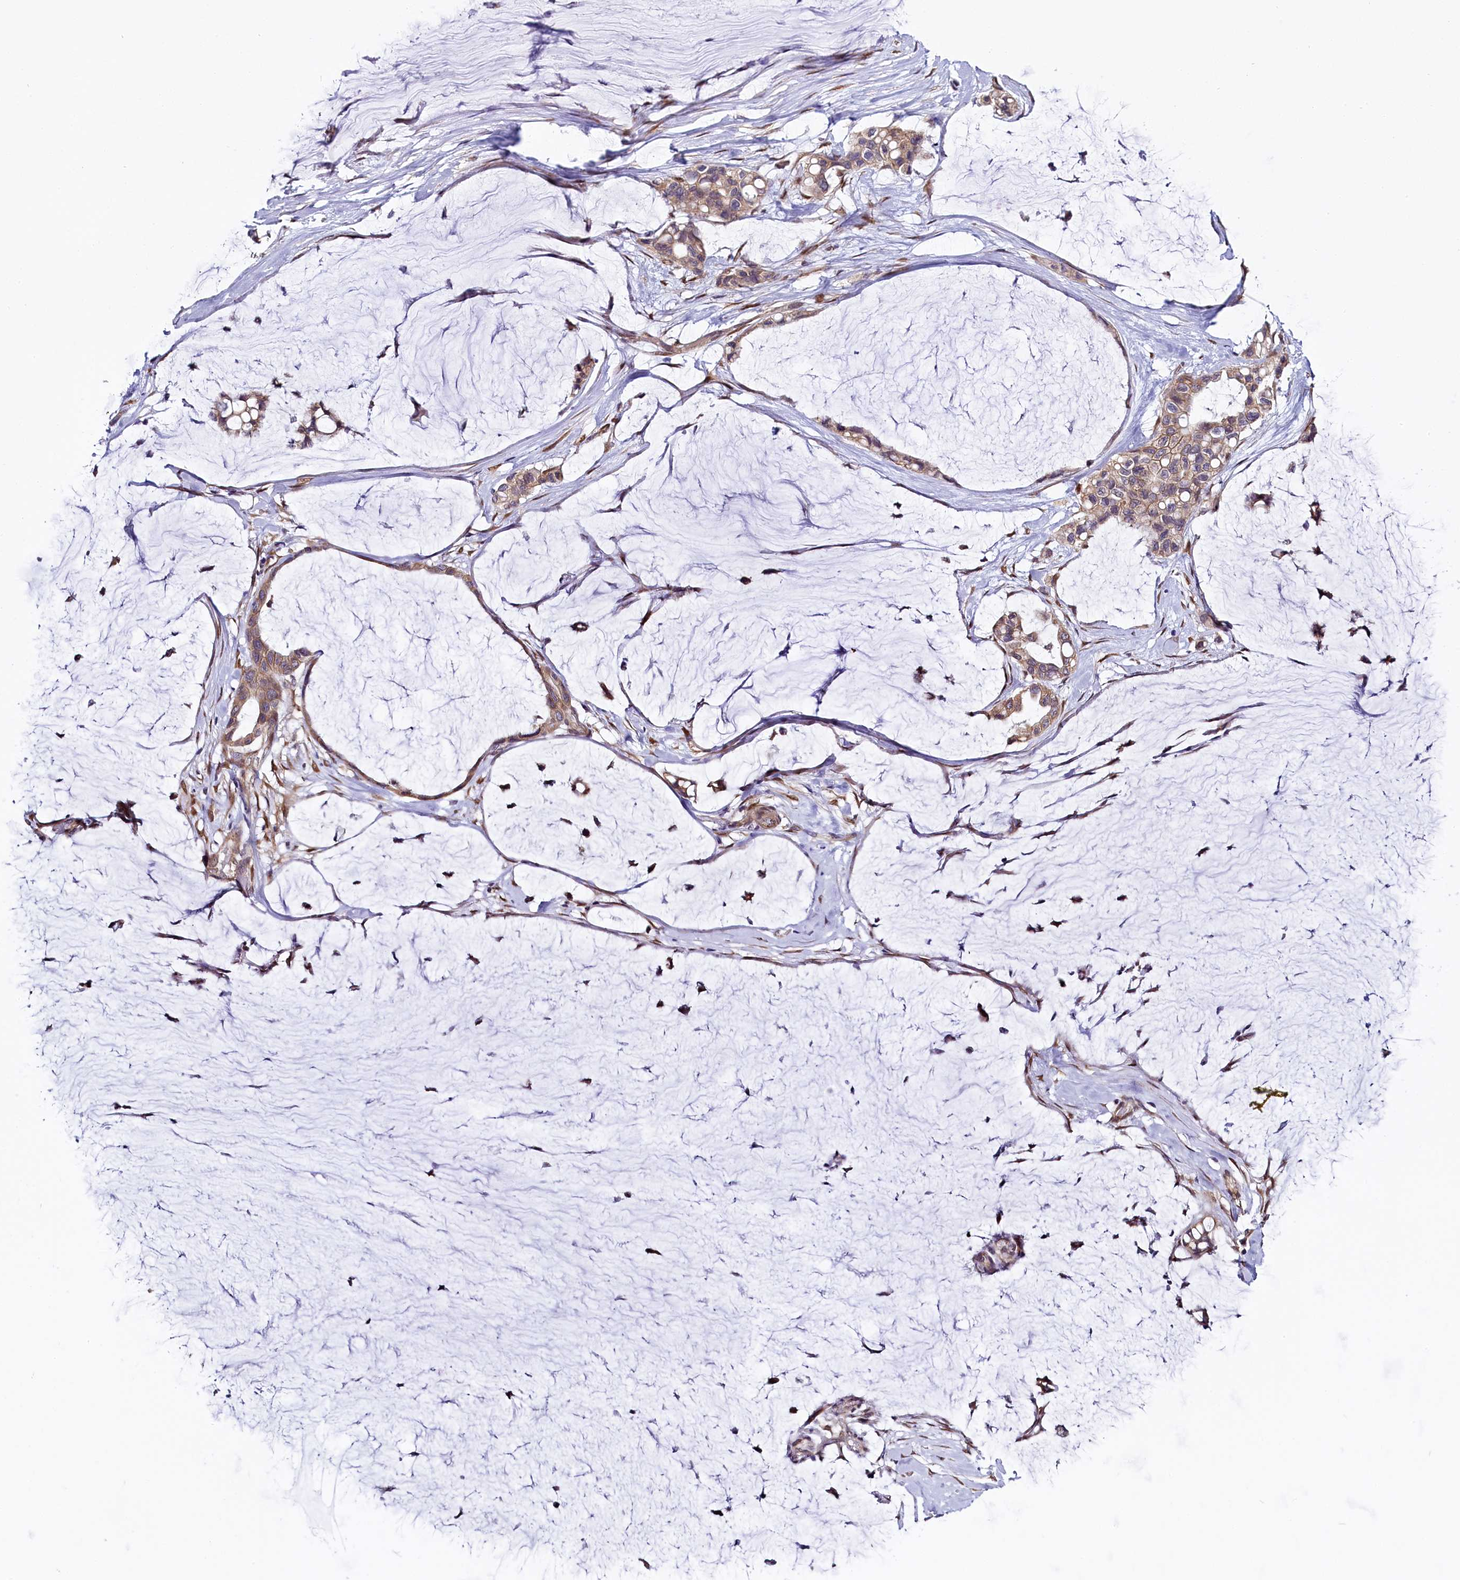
{"staining": {"intensity": "weak", "quantity": ">75%", "location": "cytoplasmic/membranous"}, "tissue": "ovarian cancer", "cell_type": "Tumor cells", "image_type": "cancer", "snomed": [{"axis": "morphology", "description": "Cystadenocarcinoma, mucinous, NOS"}, {"axis": "topography", "description": "Ovary"}], "caption": "Ovarian cancer (mucinous cystadenocarcinoma) stained for a protein shows weak cytoplasmic/membranous positivity in tumor cells.", "gene": "UACA", "patient": {"sex": "female", "age": 39}}